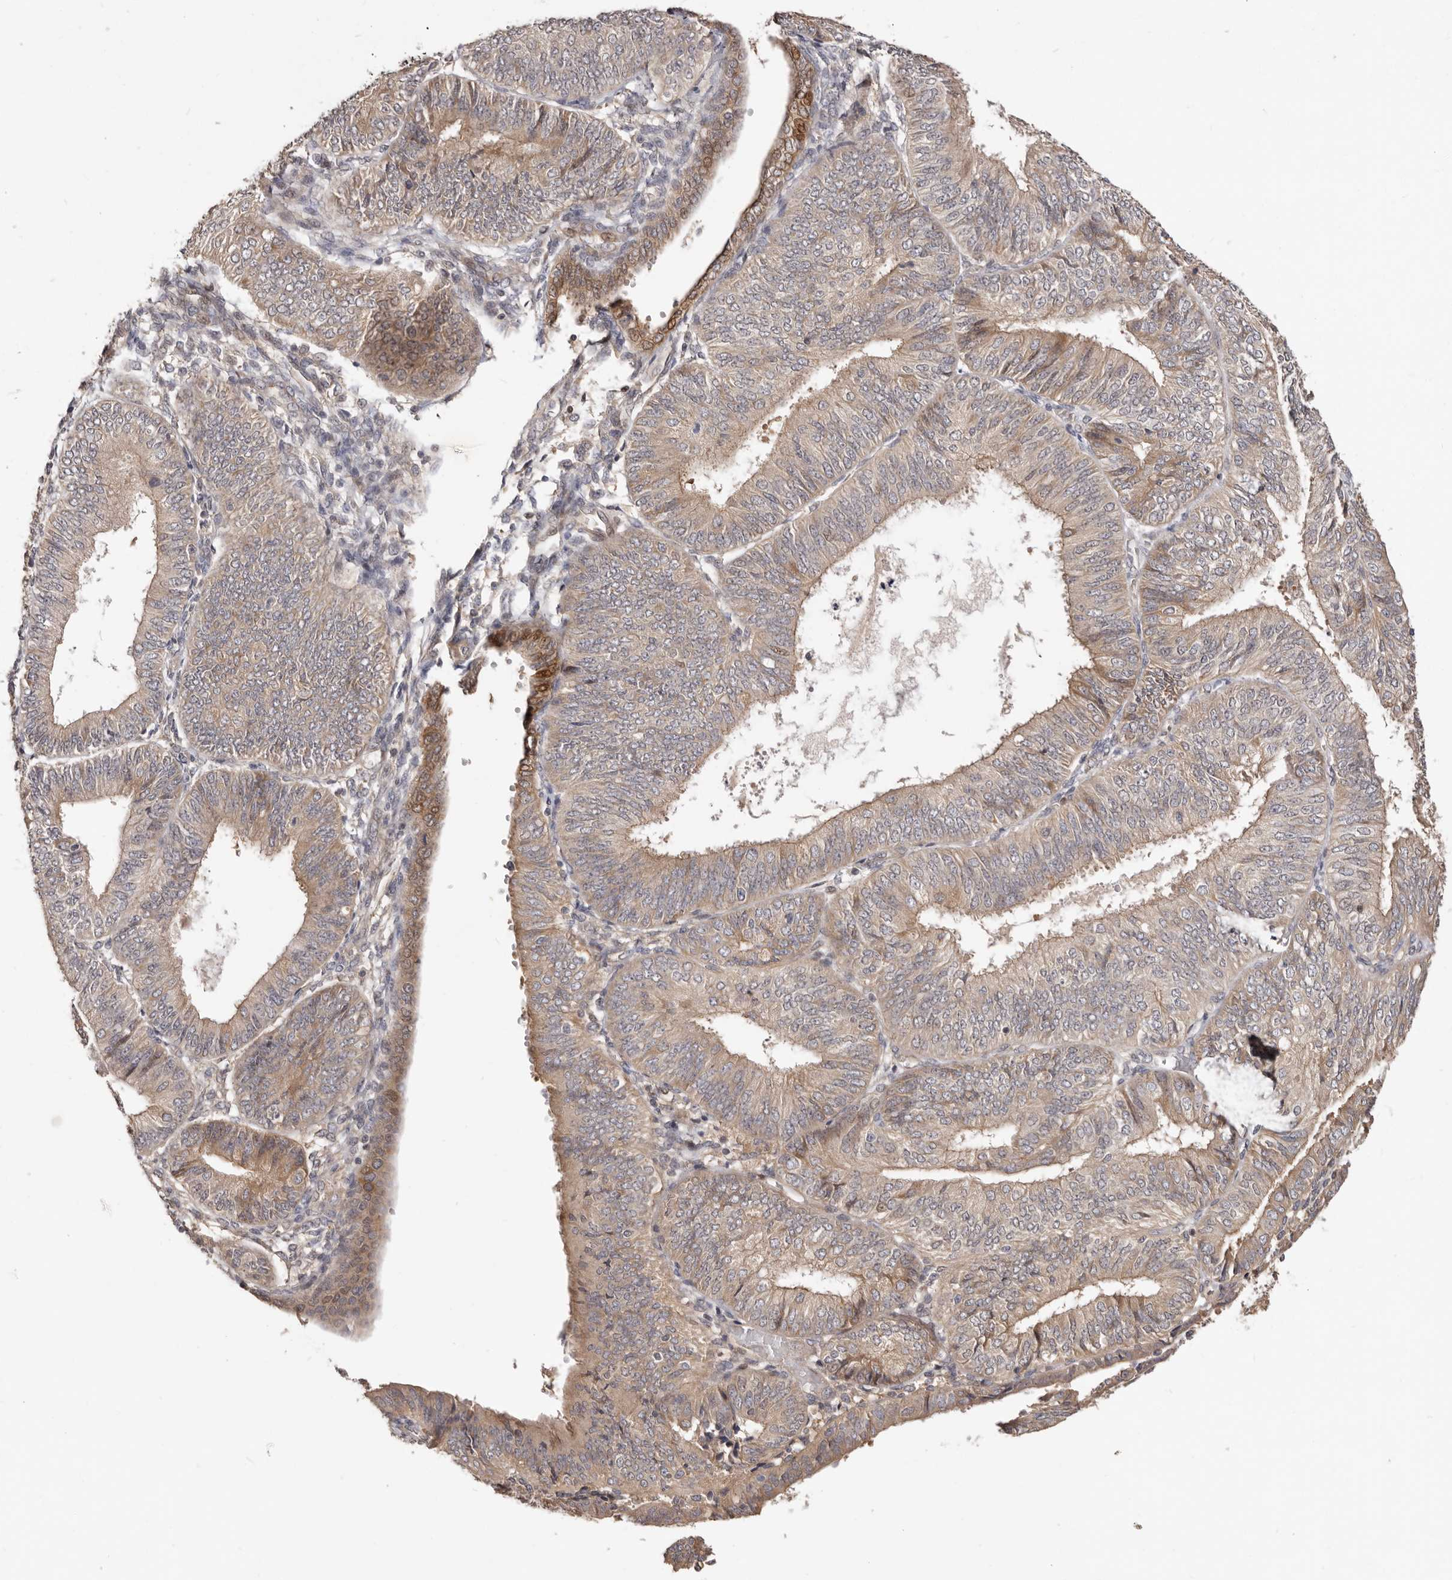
{"staining": {"intensity": "weak", "quantity": ">75%", "location": "cytoplasmic/membranous"}, "tissue": "endometrial cancer", "cell_type": "Tumor cells", "image_type": "cancer", "snomed": [{"axis": "morphology", "description": "Adenocarcinoma, NOS"}, {"axis": "topography", "description": "Endometrium"}], "caption": "Protein expression analysis of human endometrial cancer reveals weak cytoplasmic/membranous expression in about >75% of tumor cells.", "gene": "DOP1A", "patient": {"sex": "female", "age": 58}}